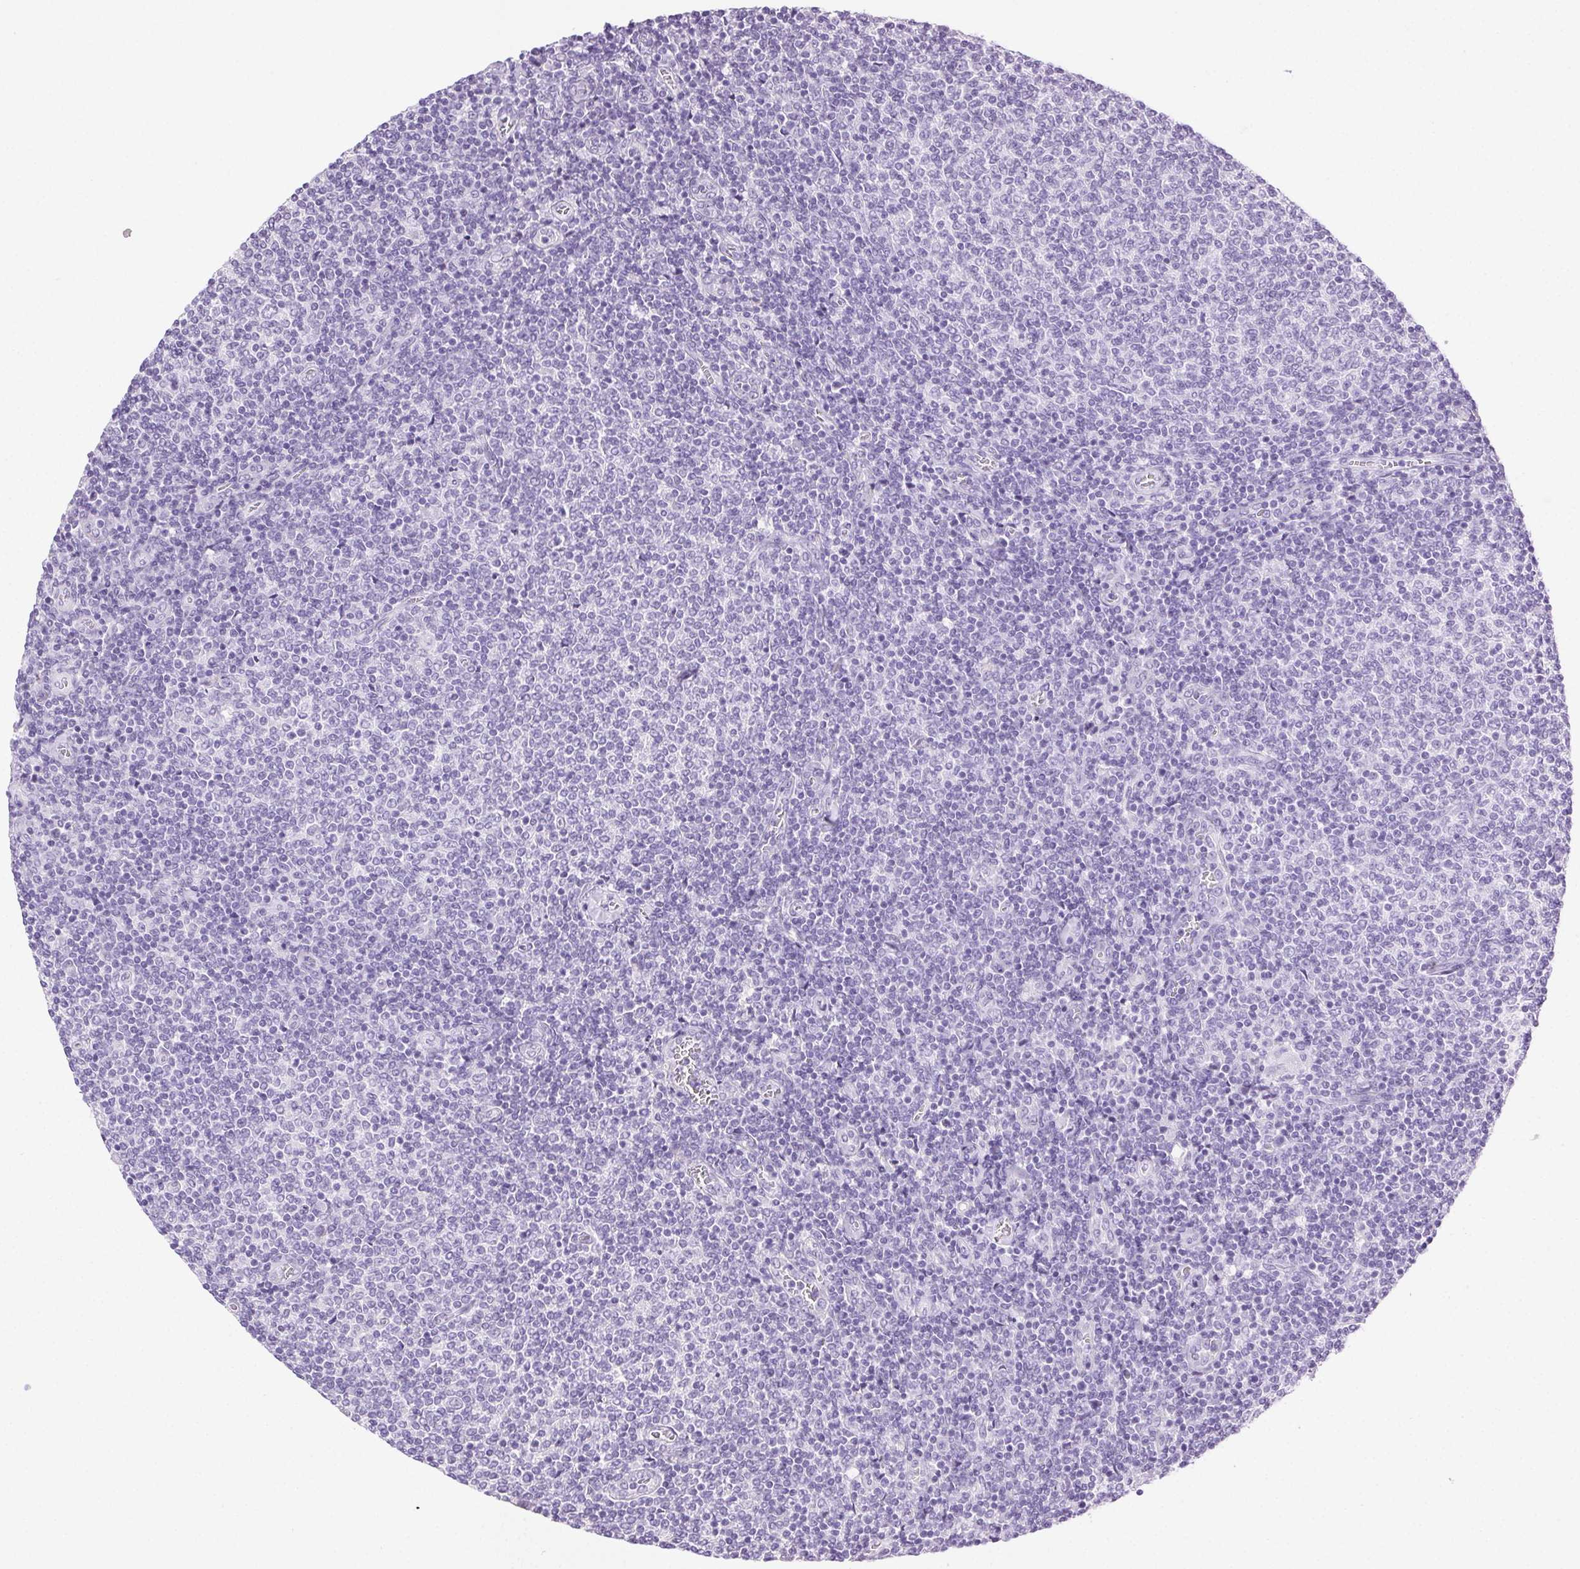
{"staining": {"intensity": "negative", "quantity": "none", "location": "none"}, "tissue": "lymphoma", "cell_type": "Tumor cells", "image_type": "cancer", "snomed": [{"axis": "morphology", "description": "Malignant lymphoma, non-Hodgkin's type, Low grade"}, {"axis": "topography", "description": "Lymph node"}], "caption": "Tumor cells are negative for protein expression in human malignant lymphoma, non-Hodgkin's type (low-grade).", "gene": "CLDN10", "patient": {"sex": "male", "age": 52}}